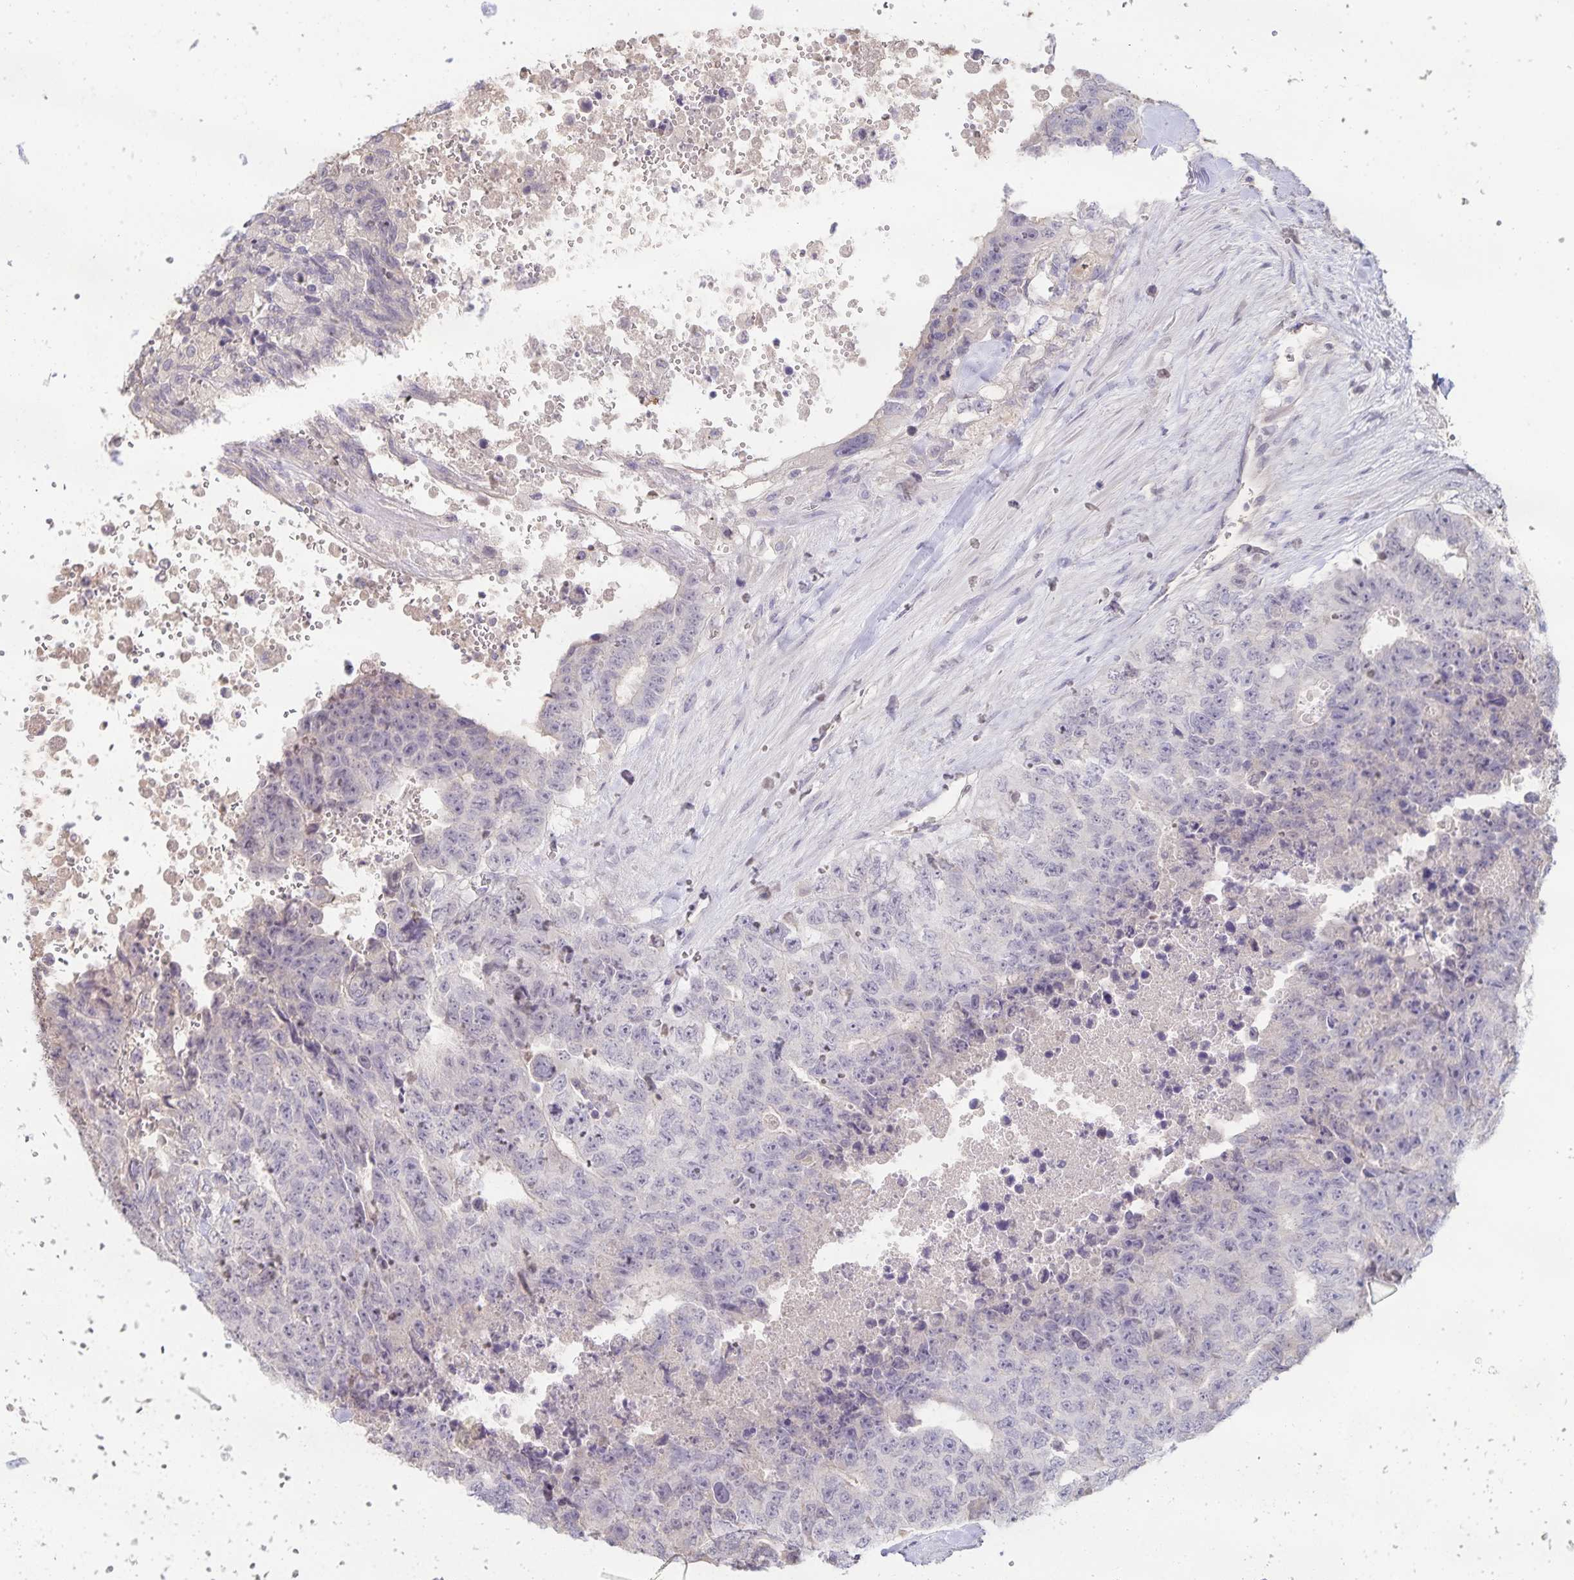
{"staining": {"intensity": "negative", "quantity": "none", "location": "none"}, "tissue": "testis cancer", "cell_type": "Tumor cells", "image_type": "cancer", "snomed": [{"axis": "morphology", "description": "Carcinoma, Embryonal, NOS"}, {"axis": "topography", "description": "Testis"}], "caption": "This is an immunohistochemistry (IHC) micrograph of human embryonal carcinoma (testis). There is no positivity in tumor cells.", "gene": "INSL5", "patient": {"sex": "male", "age": 24}}